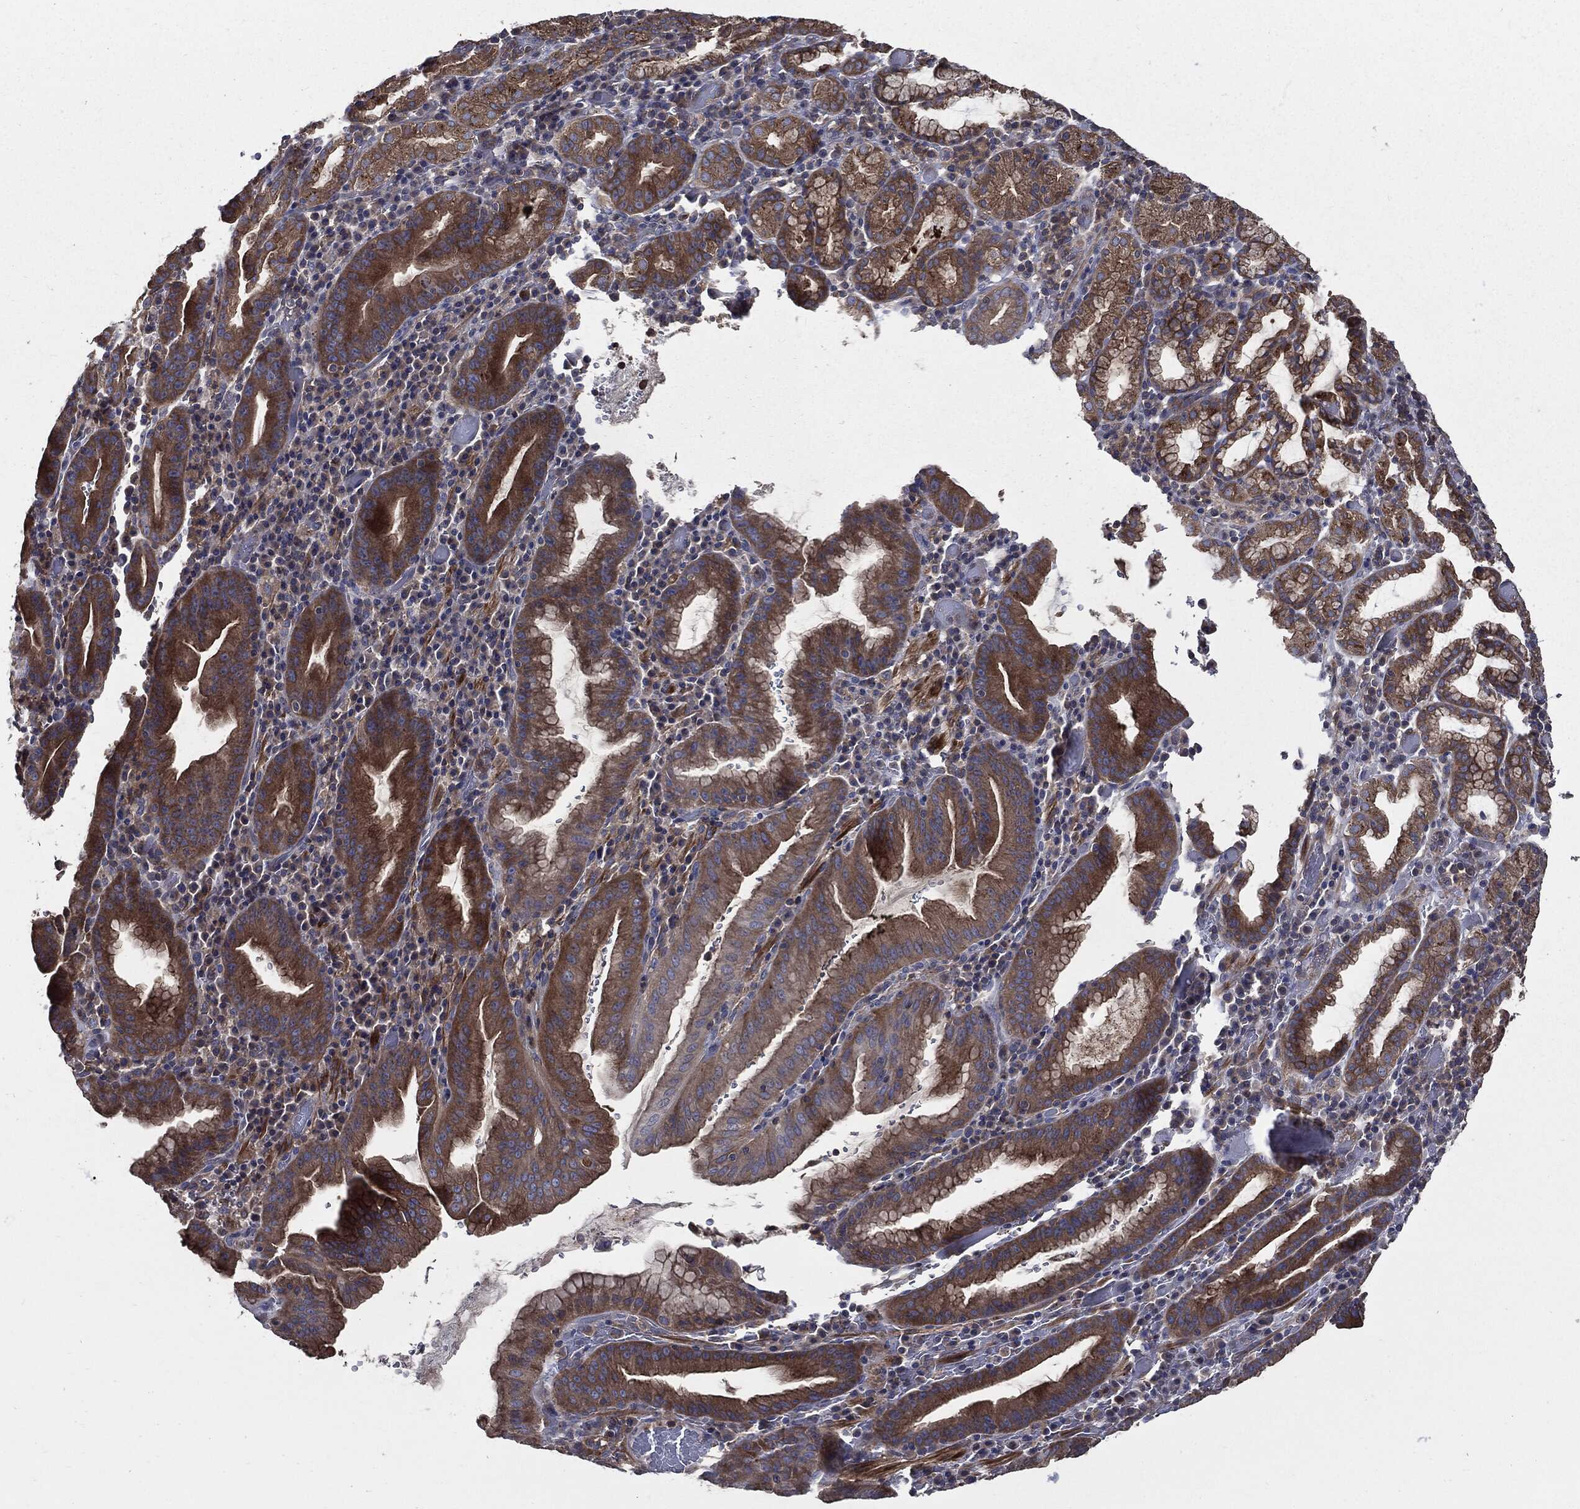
{"staining": {"intensity": "strong", "quantity": ">75%", "location": "cytoplasmic/membranous"}, "tissue": "stomach cancer", "cell_type": "Tumor cells", "image_type": "cancer", "snomed": [{"axis": "morphology", "description": "Adenocarcinoma, NOS"}, {"axis": "topography", "description": "Stomach"}], "caption": "Immunohistochemistry of human stomach adenocarcinoma displays high levels of strong cytoplasmic/membranous expression in about >75% of tumor cells. (DAB = brown stain, brightfield microscopy at high magnification).", "gene": "PDCD6IP", "patient": {"sex": "male", "age": 79}}